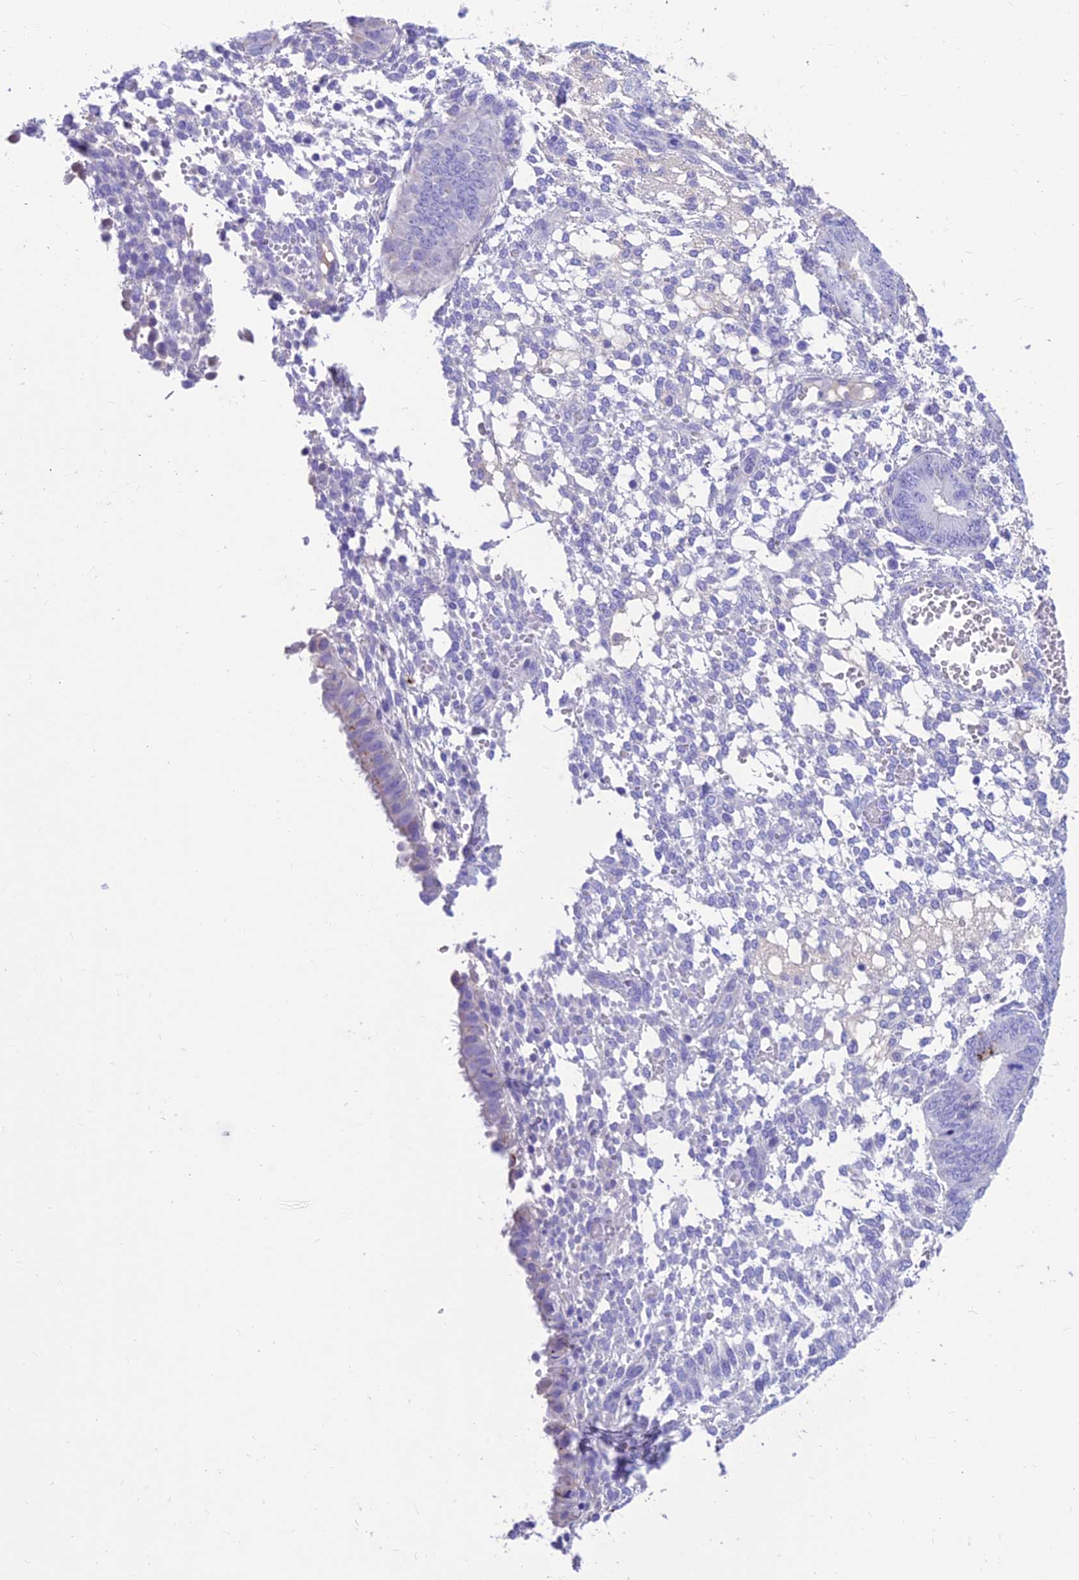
{"staining": {"intensity": "negative", "quantity": "none", "location": "none"}, "tissue": "endometrium", "cell_type": "Cells in endometrial stroma", "image_type": "normal", "snomed": [{"axis": "morphology", "description": "Normal tissue, NOS"}, {"axis": "topography", "description": "Endometrium"}], "caption": "Immunohistochemistry (IHC) image of normal endometrium stained for a protein (brown), which demonstrates no positivity in cells in endometrial stroma. The staining is performed using DAB (3,3'-diaminobenzidine) brown chromogen with nuclei counter-stained in using hematoxylin.", "gene": "GNG11", "patient": {"sex": "female", "age": 49}}